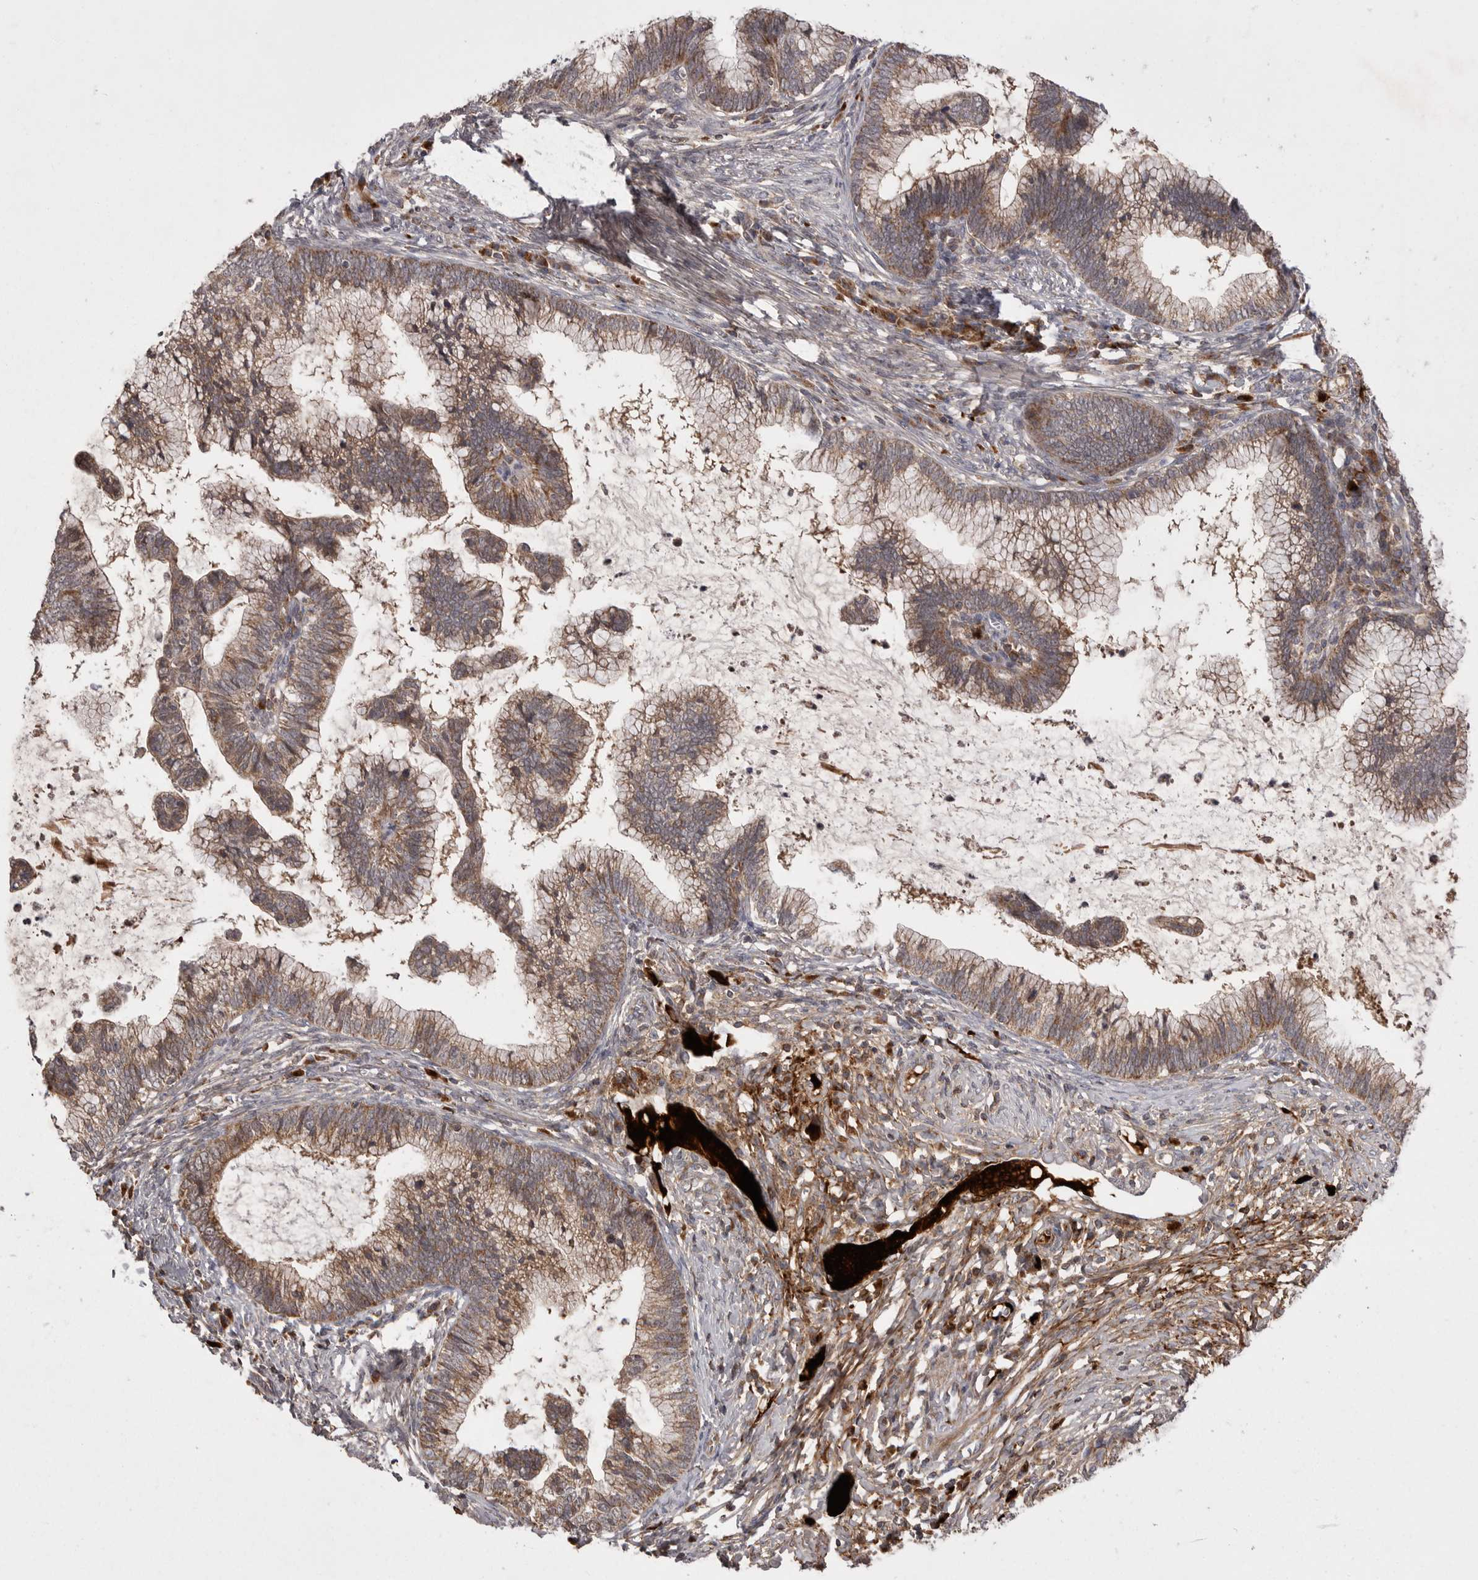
{"staining": {"intensity": "moderate", "quantity": ">75%", "location": "cytoplasmic/membranous"}, "tissue": "cervical cancer", "cell_type": "Tumor cells", "image_type": "cancer", "snomed": [{"axis": "morphology", "description": "Adenocarcinoma, NOS"}, {"axis": "topography", "description": "Cervix"}], "caption": "Immunohistochemistry (IHC) micrograph of neoplastic tissue: cervical cancer (adenocarcinoma) stained using immunohistochemistry (IHC) displays medium levels of moderate protein expression localized specifically in the cytoplasmic/membranous of tumor cells, appearing as a cytoplasmic/membranous brown color.", "gene": "KYAT3", "patient": {"sex": "female", "age": 36}}